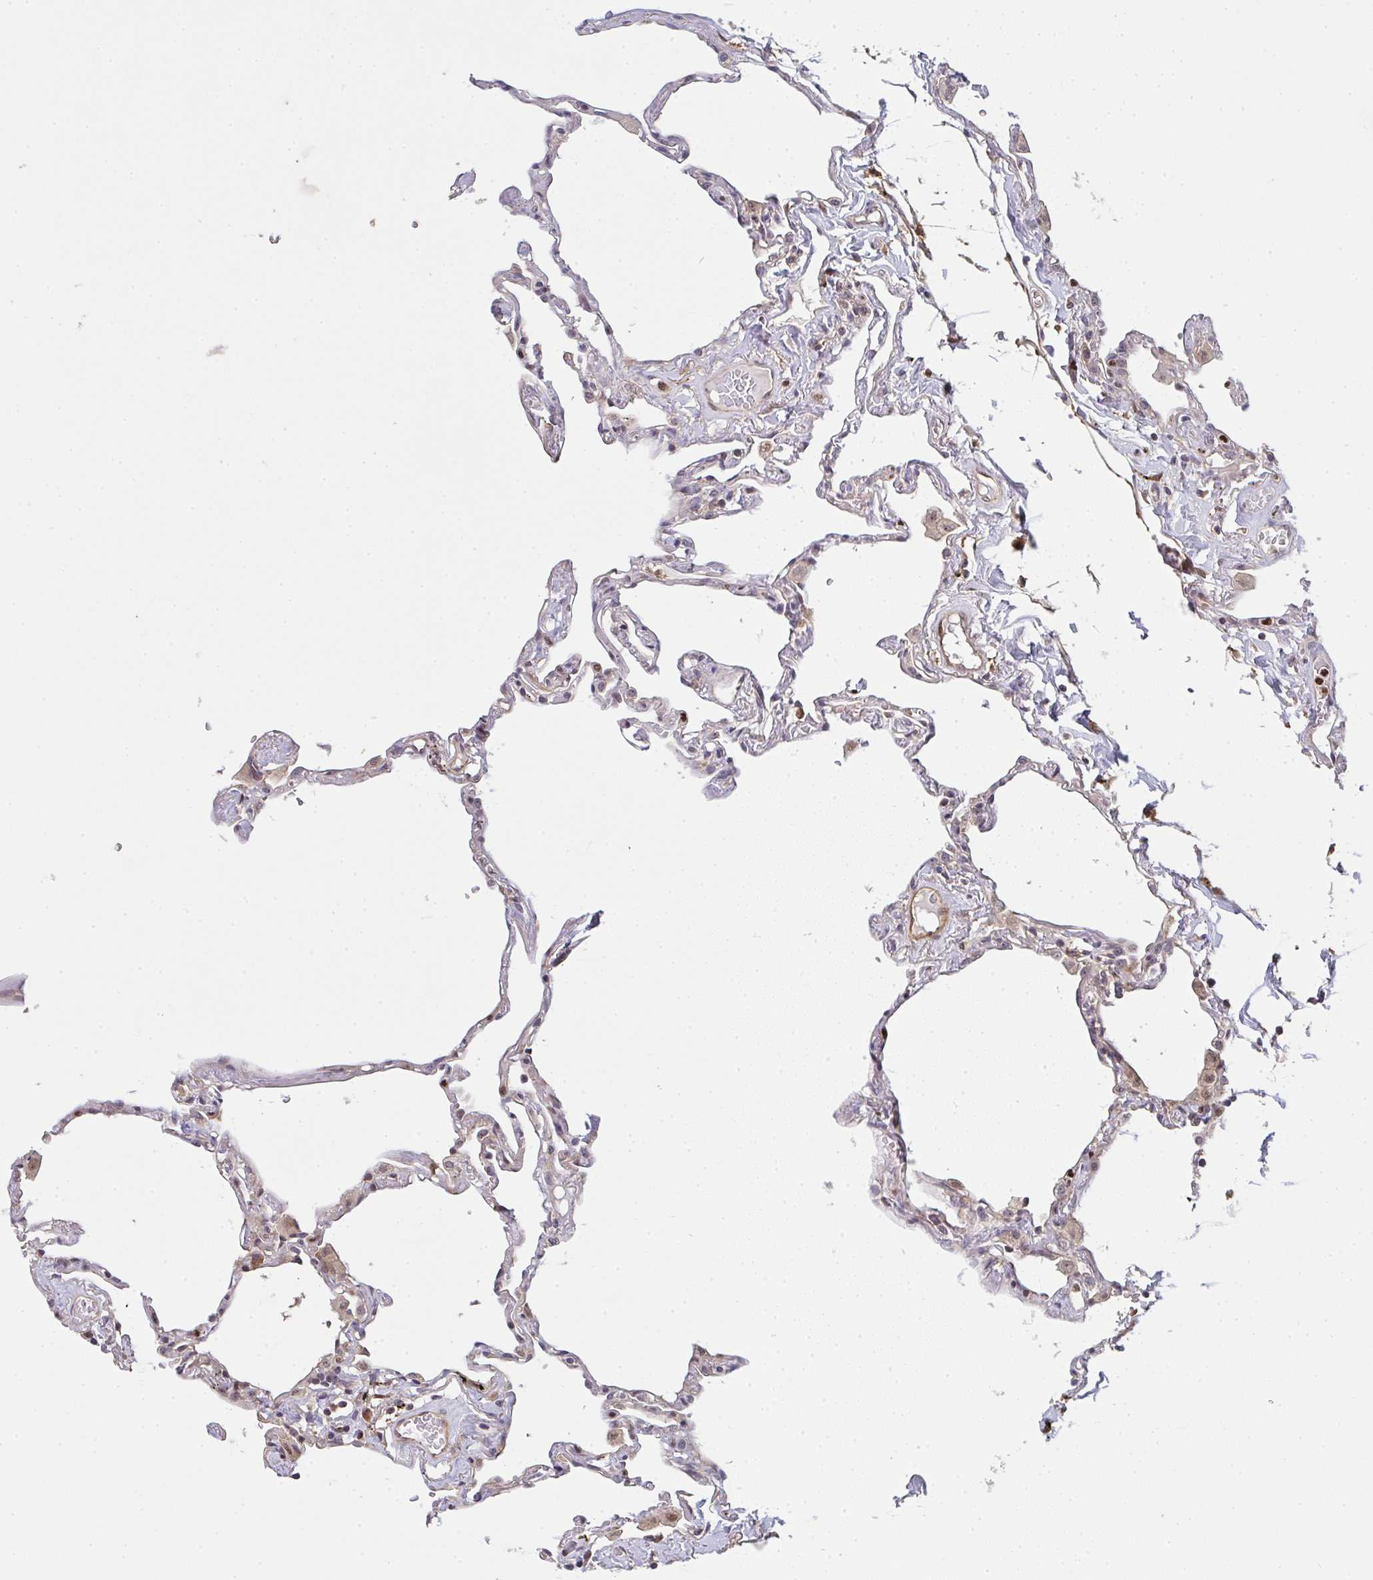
{"staining": {"intensity": "weak", "quantity": "25%-75%", "location": "cytoplasmic/membranous,nuclear"}, "tissue": "lung", "cell_type": "Alveolar cells", "image_type": "normal", "snomed": [{"axis": "morphology", "description": "Normal tissue, NOS"}, {"axis": "topography", "description": "Lung"}], "caption": "Protein expression analysis of normal lung exhibits weak cytoplasmic/membranous,nuclear staining in about 25%-75% of alveolar cells. Using DAB (brown) and hematoxylin (blue) stains, captured at high magnification using brightfield microscopy.", "gene": "SIMC1", "patient": {"sex": "female", "age": 67}}